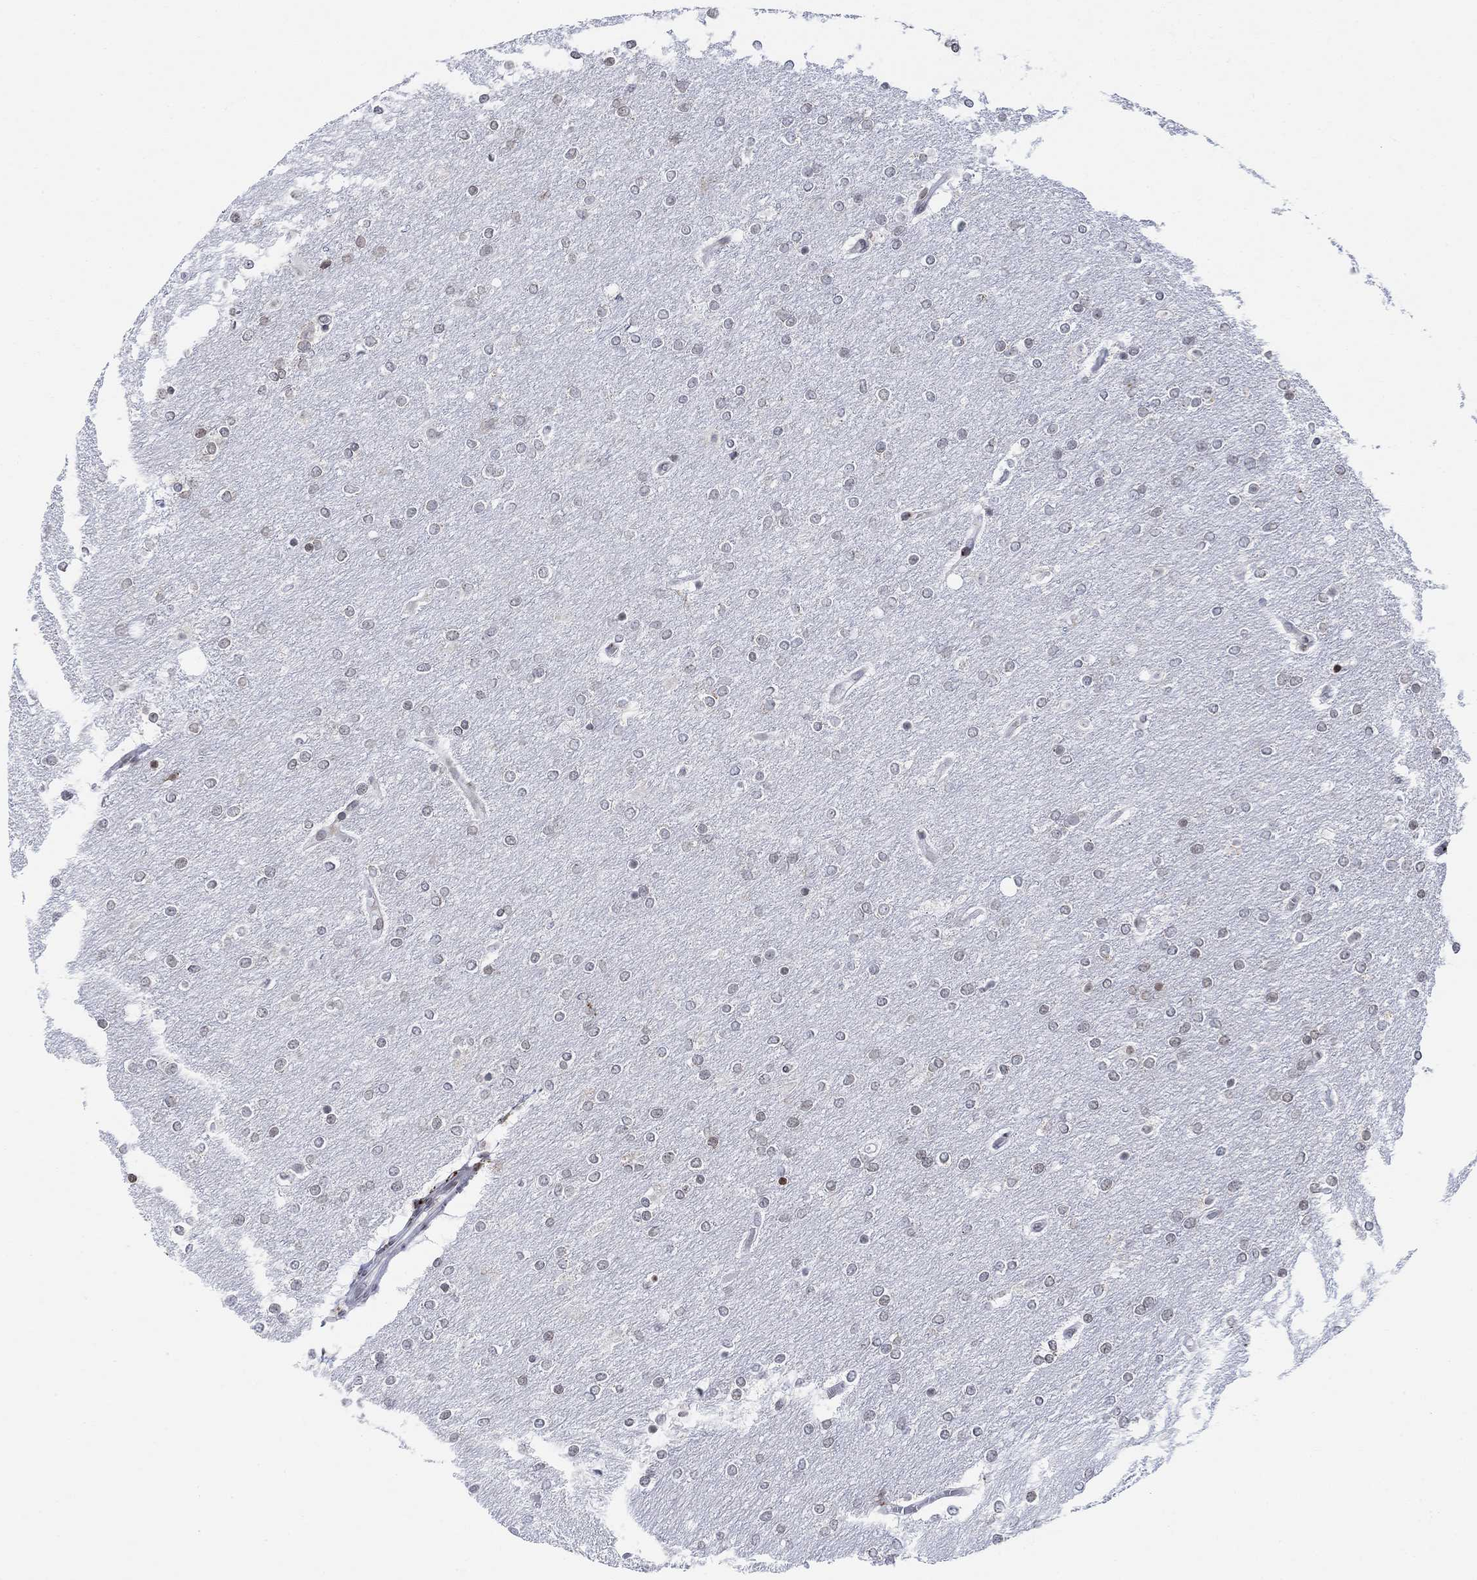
{"staining": {"intensity": "negative", "quantity": "none", "location": "none"}, "tissue": "glioma", "cell_type": "Tumor cells", "image_type": "cancer", "snomed": [{"axis": "morphology", "description": "Glioma, malignant, High grade"}, {"axis": "topography", "description": "Brain"}], "caption": "Glioma was stained to show a protein in brown. There is no significant expression in tumor cells. The staining was performed using DAB to visualize the protein expression in brown, while the nuclei were stained in blue with hematoxylin (Magnification: 20x).", "gene": "ABHD14A", "patient": {"sex": "female", "age": 61}}